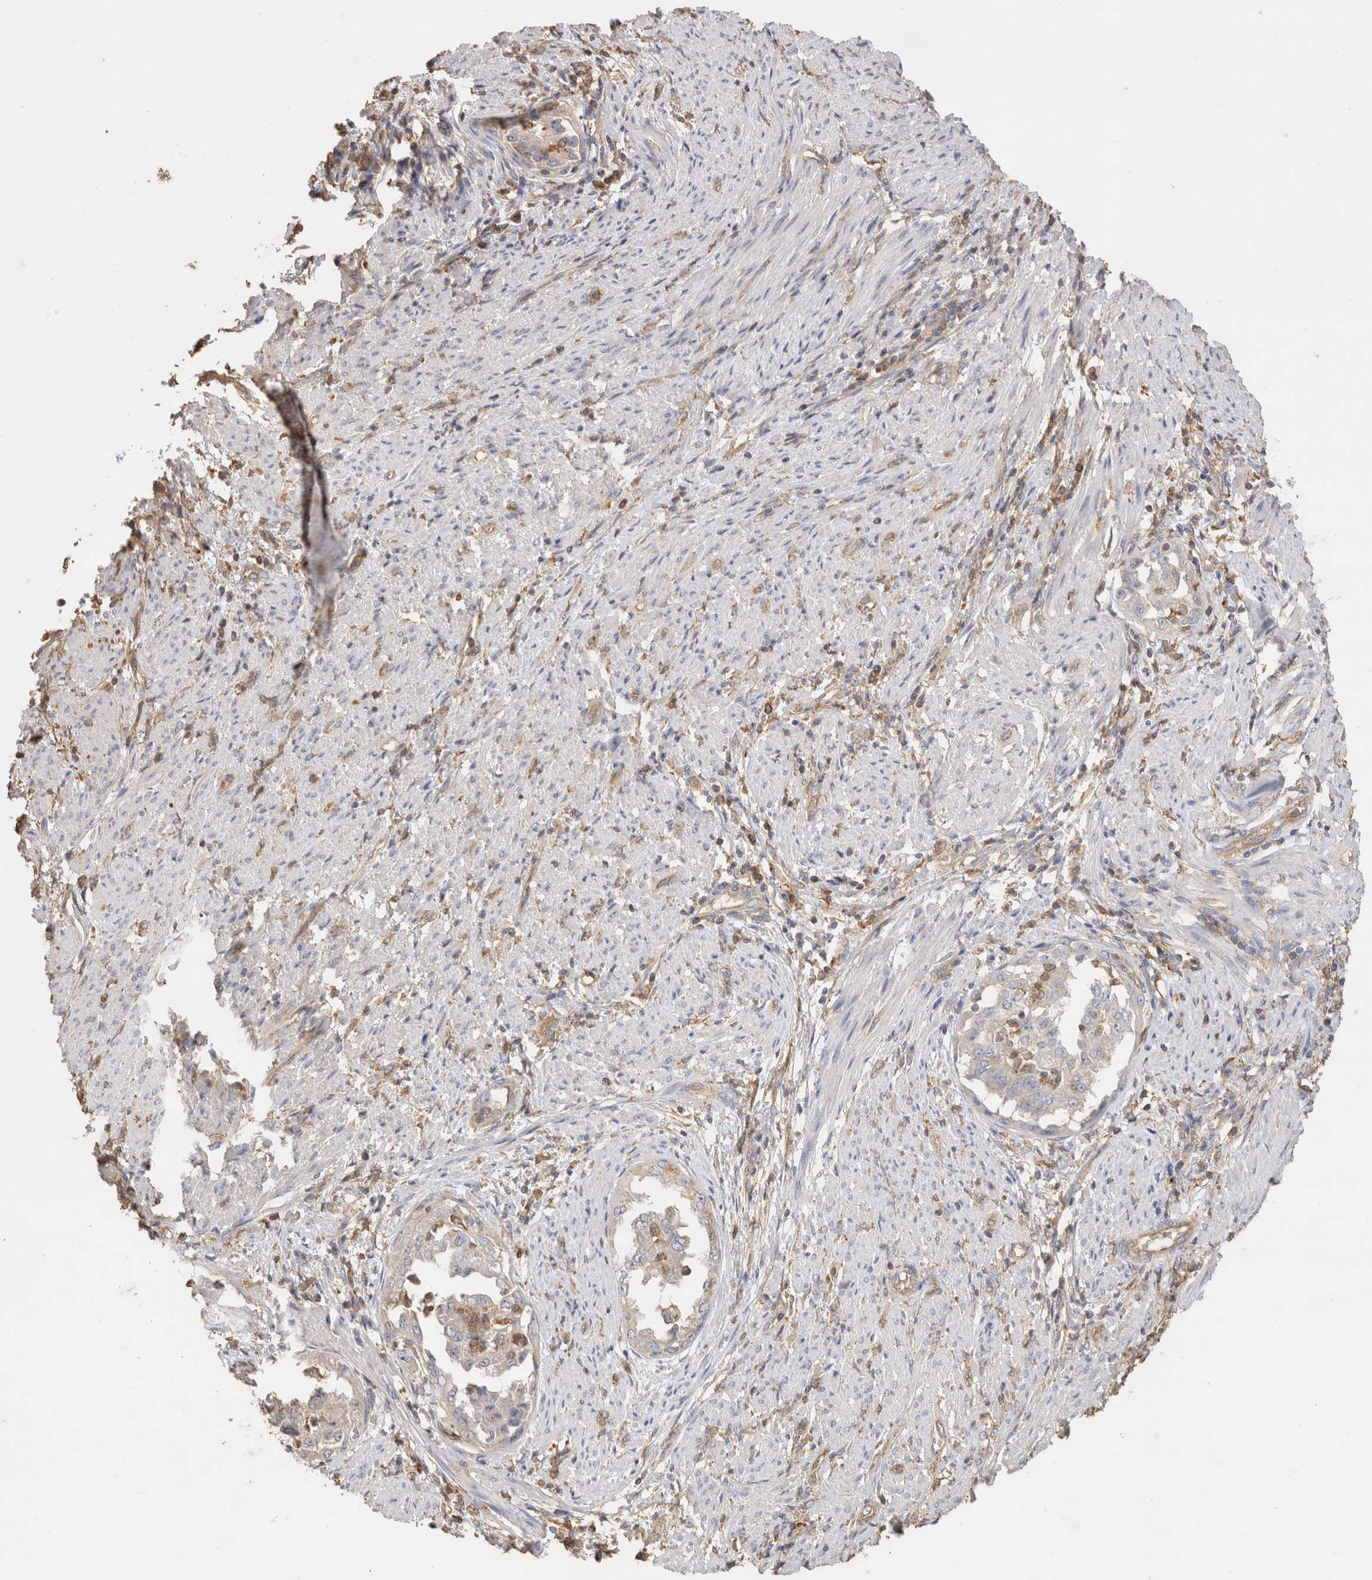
{"staining": {"intensity": "weak", "quantity": "<25%", "location": "cytoplasmic/membranous"}, "tissue": "endometrial cancer", "cell_type": "Tumor cells", "image_type": "cancer", "snomed": [{"axis": "morphology", "description": "Adenocarcinoma, NOS"}, {"axis": "topography", "description": "Endometrium"}], "caption": "An IHC histopathology image of endometrial cancer (adenocarcinoma) is shown. There is no staining in tumor cells of endometrial cancer (adenocarcinoma).", "gene": "CFAP418", "patient": {"sex": "female", "age": 85}}